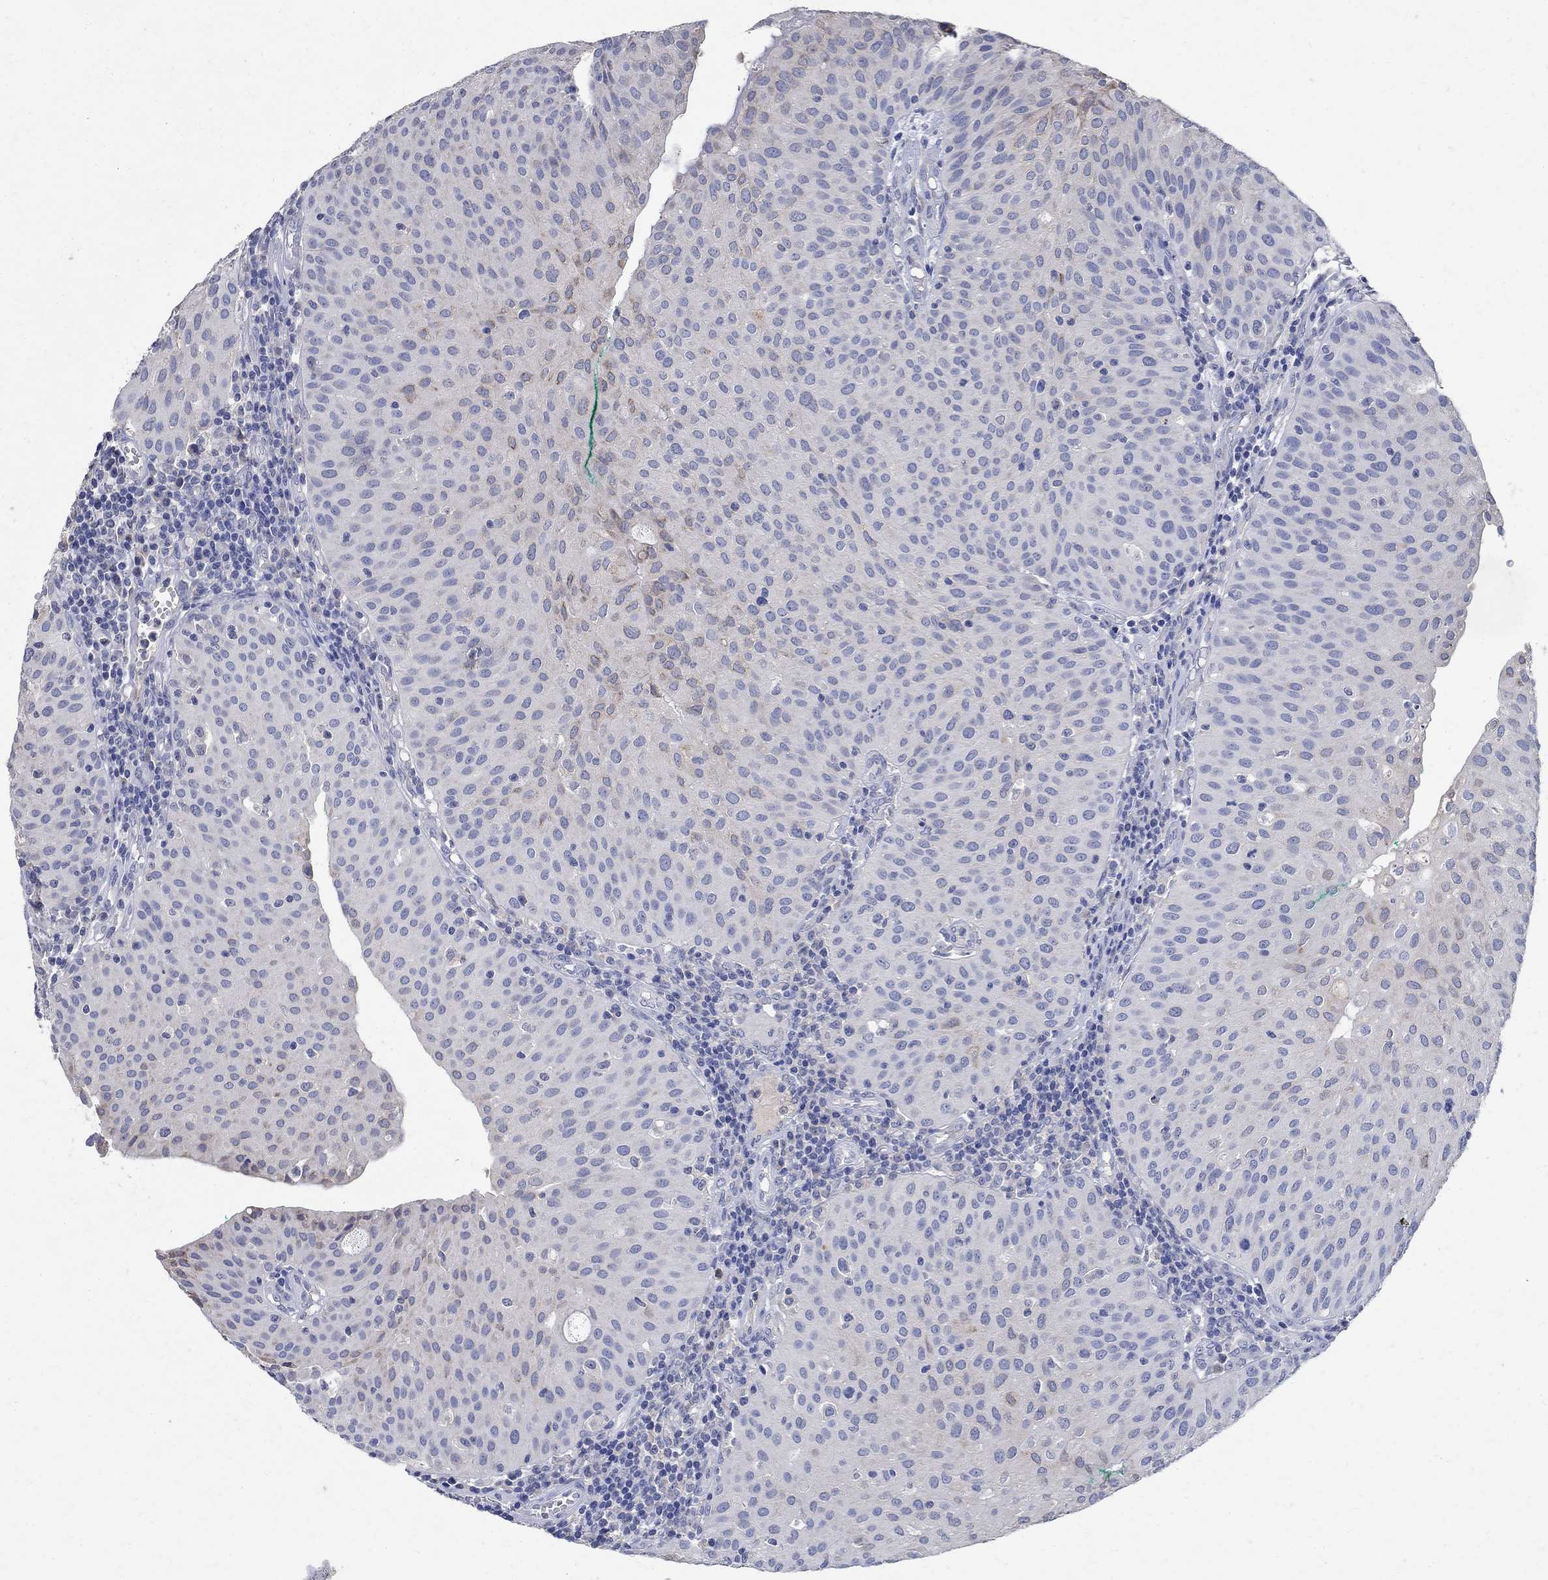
{"staining": {"intensity": "moderate", "quantity": "<25%", "location": "cytoplasmic/membranous"}, "tissue": "urothelial cancer", "cell_type": "Tumor cells", "image_type": "cancer", "snomed": [{"axis": "morphology", "description": "Urothelial carcinoma, Low grade"}, {"axis": "topography", "description": "Urinary bladder"}], "caption": "Protein staining of urothelial carcinoma (low-grade) tissue exhibits moderate cytoplasmic/membranous expression in about <25% of tumor cells.", "gene": "TMEM169", "patient": {"sex": "male", "age": 54}}